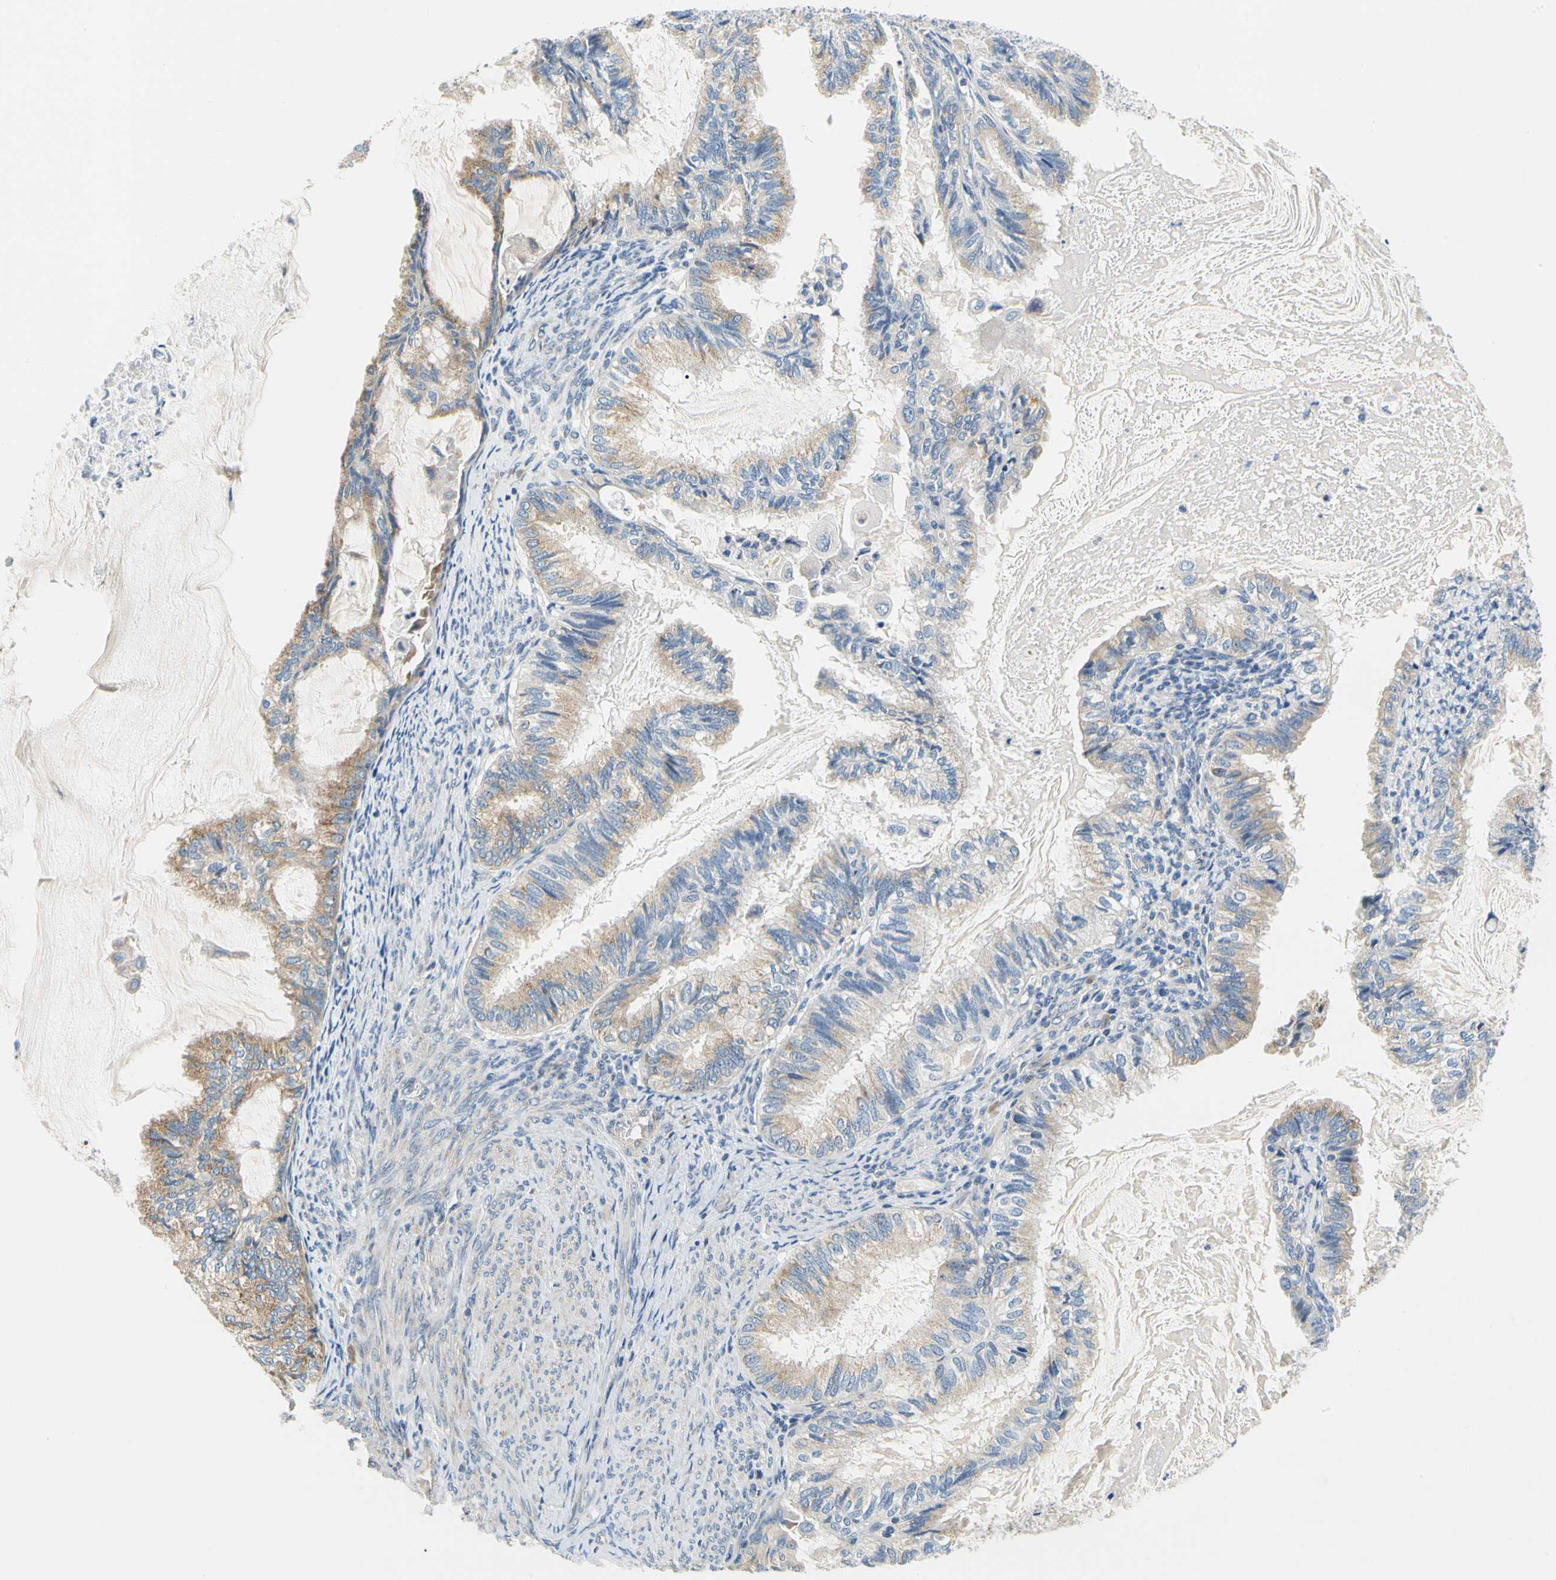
{"staining": {"intensity": "moderate", "quantity": "25%-75%", "location": "cytoplasmic/membranous"}, "tissue": "cervical cancer", "cell_type": "Tumor cells", "image_type": "cancer", "snomed": [{"axis": "morphology", "description": "Normal tissue, NOS"}, {"axis": "morphology", "description": "Adenocarcinoma, NOS"}, {"axis": "topography", "description": "Cervix"}, {"axis": "topography", "description": "Endometrium"}], "caption": "Approximately 25%-75% of tumor cells in cervical cancer show moderate cytoplasmic/membranous protein expression as visualized by brown immunohistochemical staining.", "gene": "LRRC47", "patient": {"sex": "female", "age": 86}}